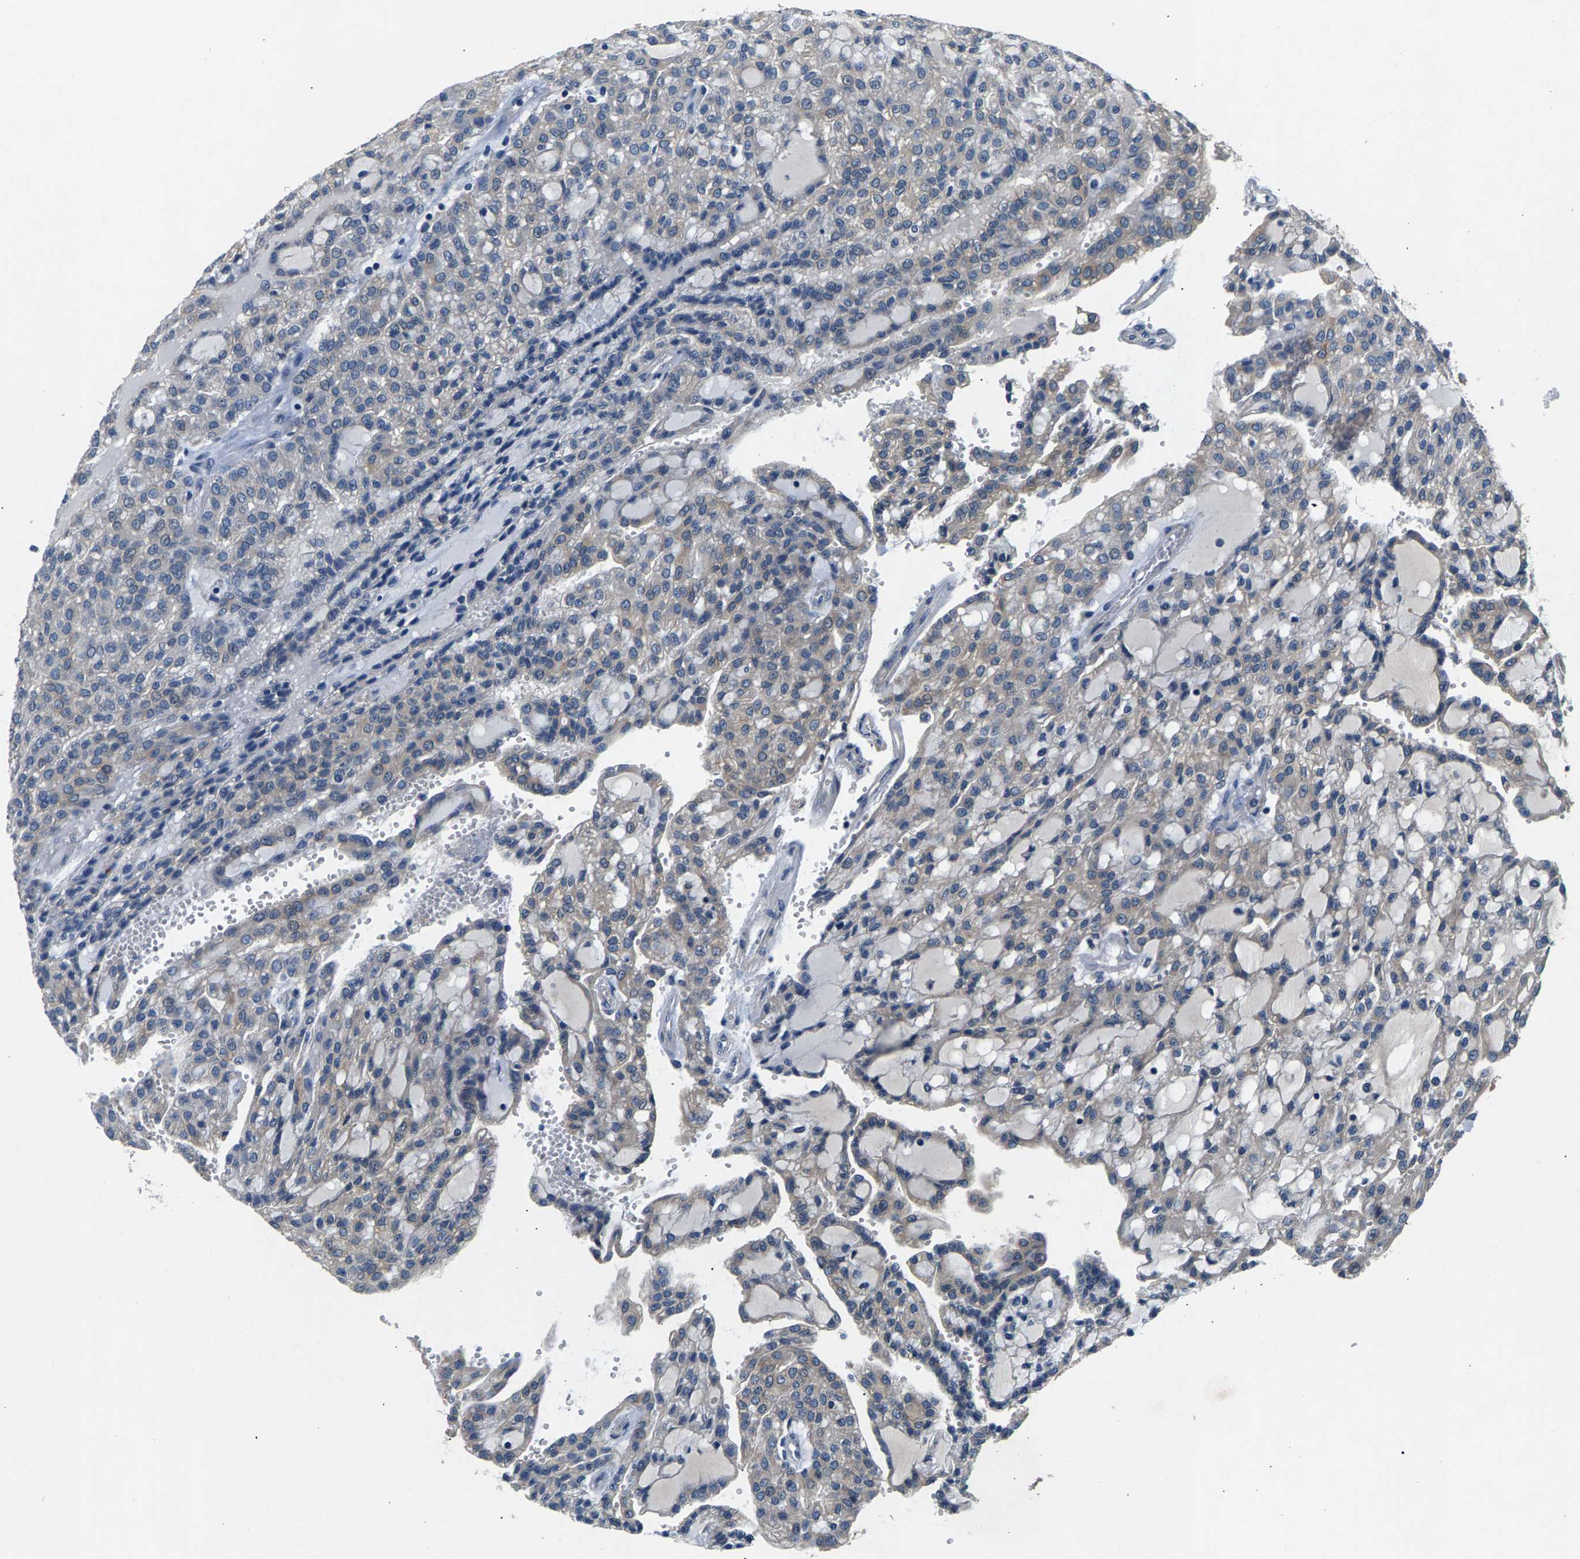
{"staining": {"intensity": "weak", "quantity": "<25%", "location": "cytoplasmic/membranous"}, "tissue": "renal cancer", "cell_type": "Tumor cells", "image_type": "cancer", "snomed": [{"axis": "morphology", "description": "Adenocarcinoma, NOS"}, {"axis": "topography", "description": "Kidney"}], "caption": "Immunohistochemistry photomicrograph of neoplastic tissue: human renal cancer (adenocarcinoma) stained with DAB displays no significant protein positivity in tumor cells.", "gene": "NT5C", "patient": {"sex": "male", "age": 63}}